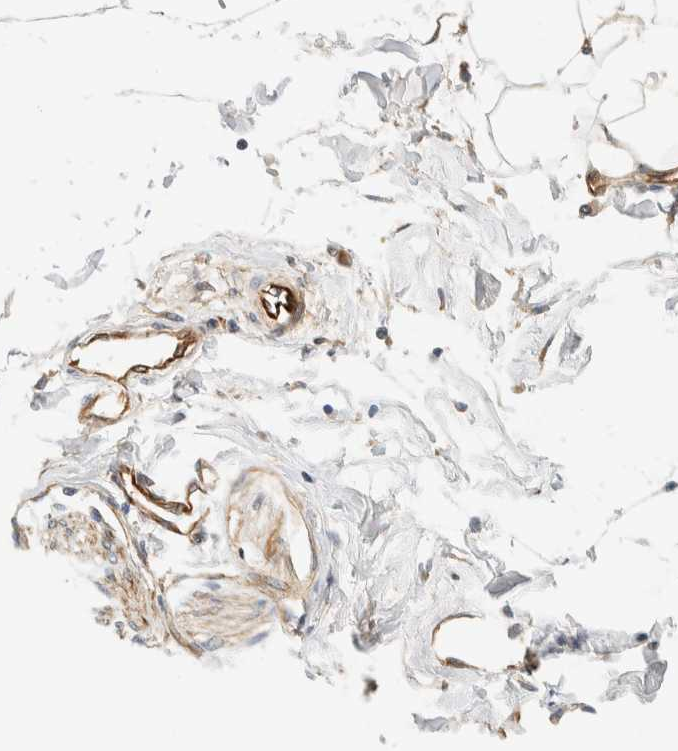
{"staining": {"intensity": "moderate", "quantity": "25%-75%", "location": "cytoplasmic/membranous"}, "tissue": "adipose tissue", "cell_type": "Adipocytes", "image_type": "normal", "snomed": [{"axis": "morphology", "description": "Normal tissue, NOS"}, {"axis": "morphology", "description": "Adenocarcinoma, NOS"}, {"axis": "topography", "description": "Colon"}, {"axis": "topography", "description": "Peripheral nerve tissue"}], "caption": "Immunohistochemical staining of normal adipose tissue shows 25%-75% levels of moderate cytoplasmic/membranous protein expression in approximately 25%-75% of adipocytes. (Stains: DAB in brown, nuclei in blue, Microscopy: brightfield microscopy at high magnification).", "gene": "FAT1", "patient": {"sex": "male", "age": 14}}